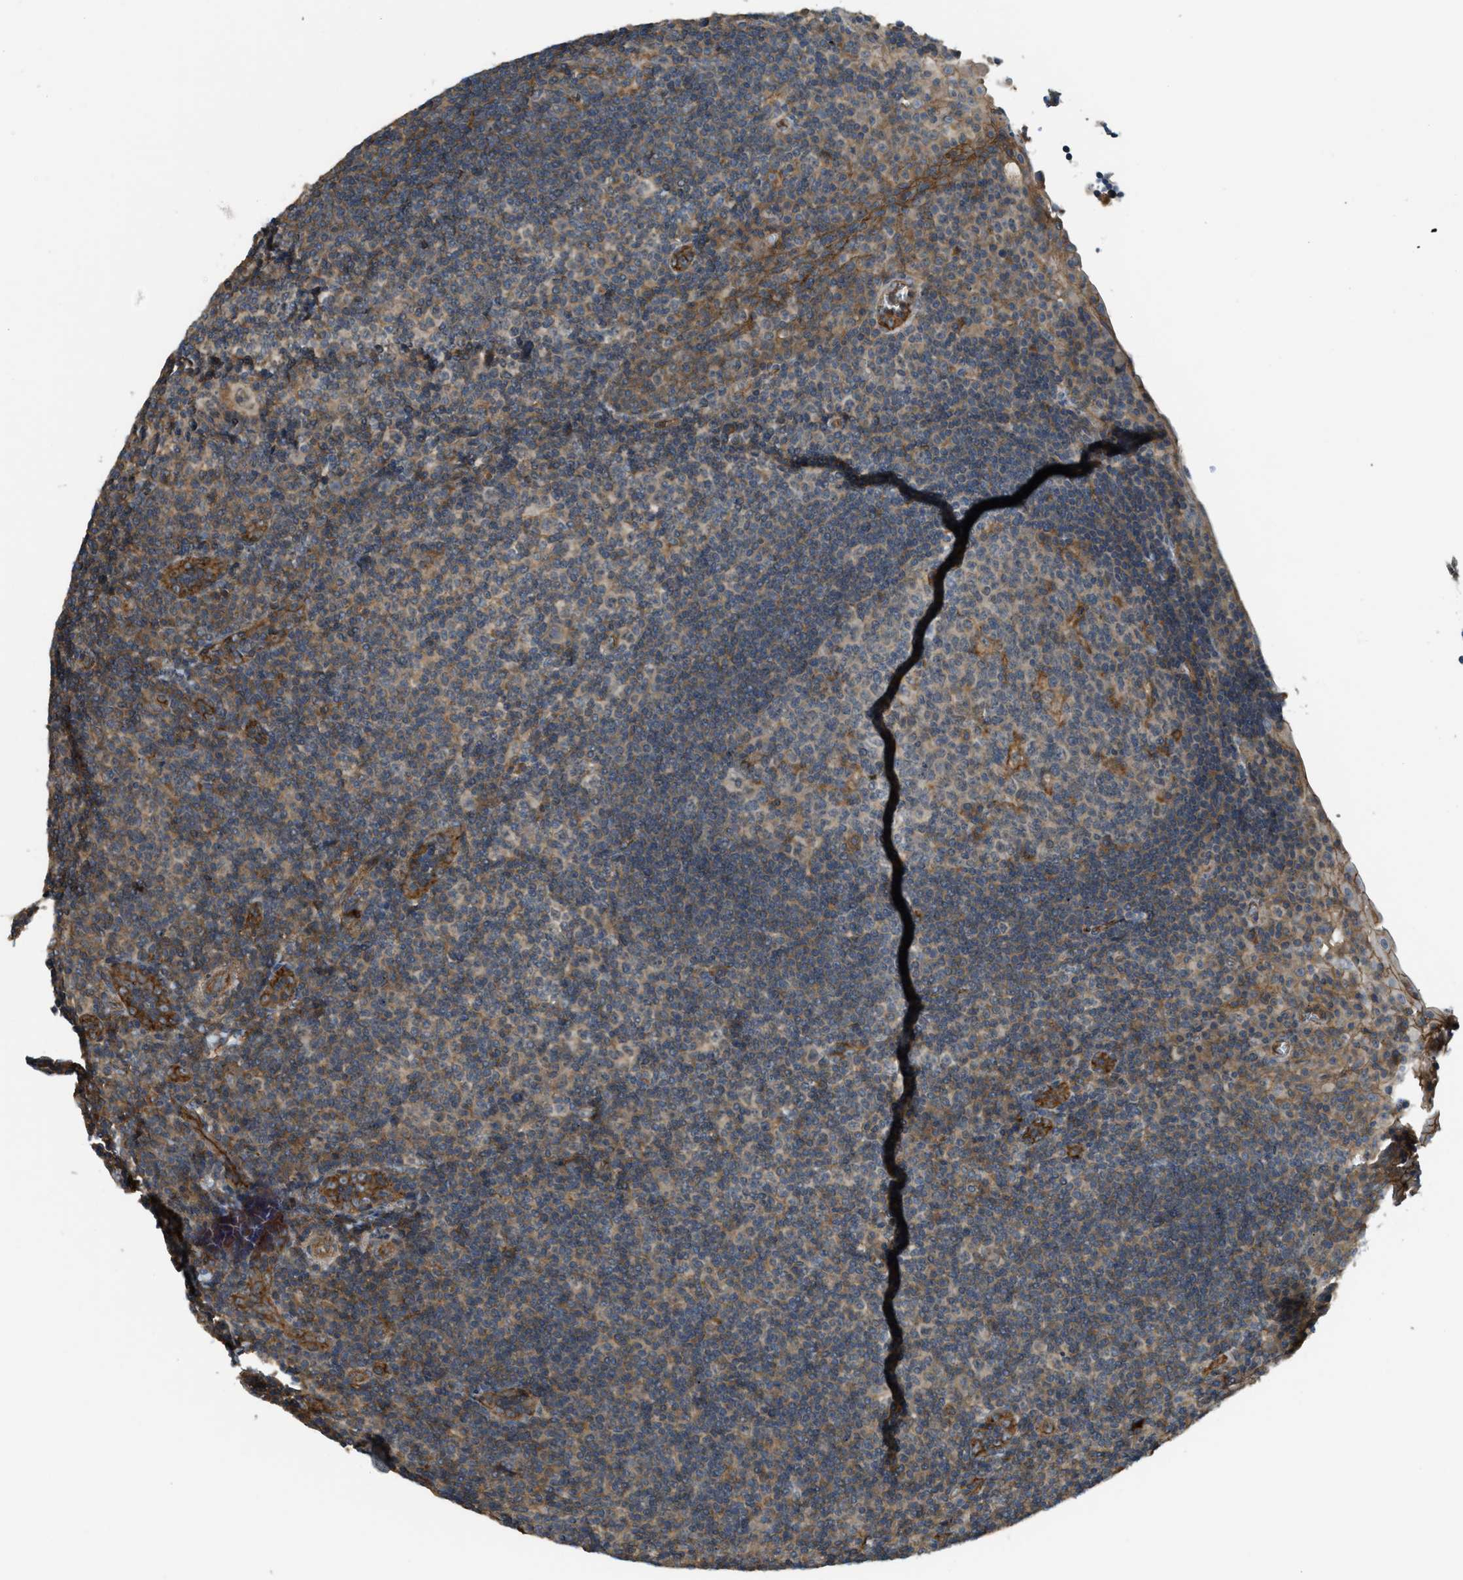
{"staining": {"intensity": "moderate", "quantity": "25%-75%", "location": "cytoplasmic/membranous"}, "tissue": "tonsil", "cell_type": "Germinal center cells", "image_type": "normal", "snomed": [{"axis": "morphology", "description": "Normal tissue, NOS"}, {"axis": "topography", "description": "Tonsil"}], "caption": "Brown immunohistochemical staining in unremarkable tonsil exhibits moderate cytoplasmic/membranous expression in approximately 25%-75% of germinal center cells. Using DAB (brown) and hematoxylin (blue) stains, captured at high magnification using brightfield microscopy.", "gene": "BAG4", "patient": {"sex": "male", "age": 37}}